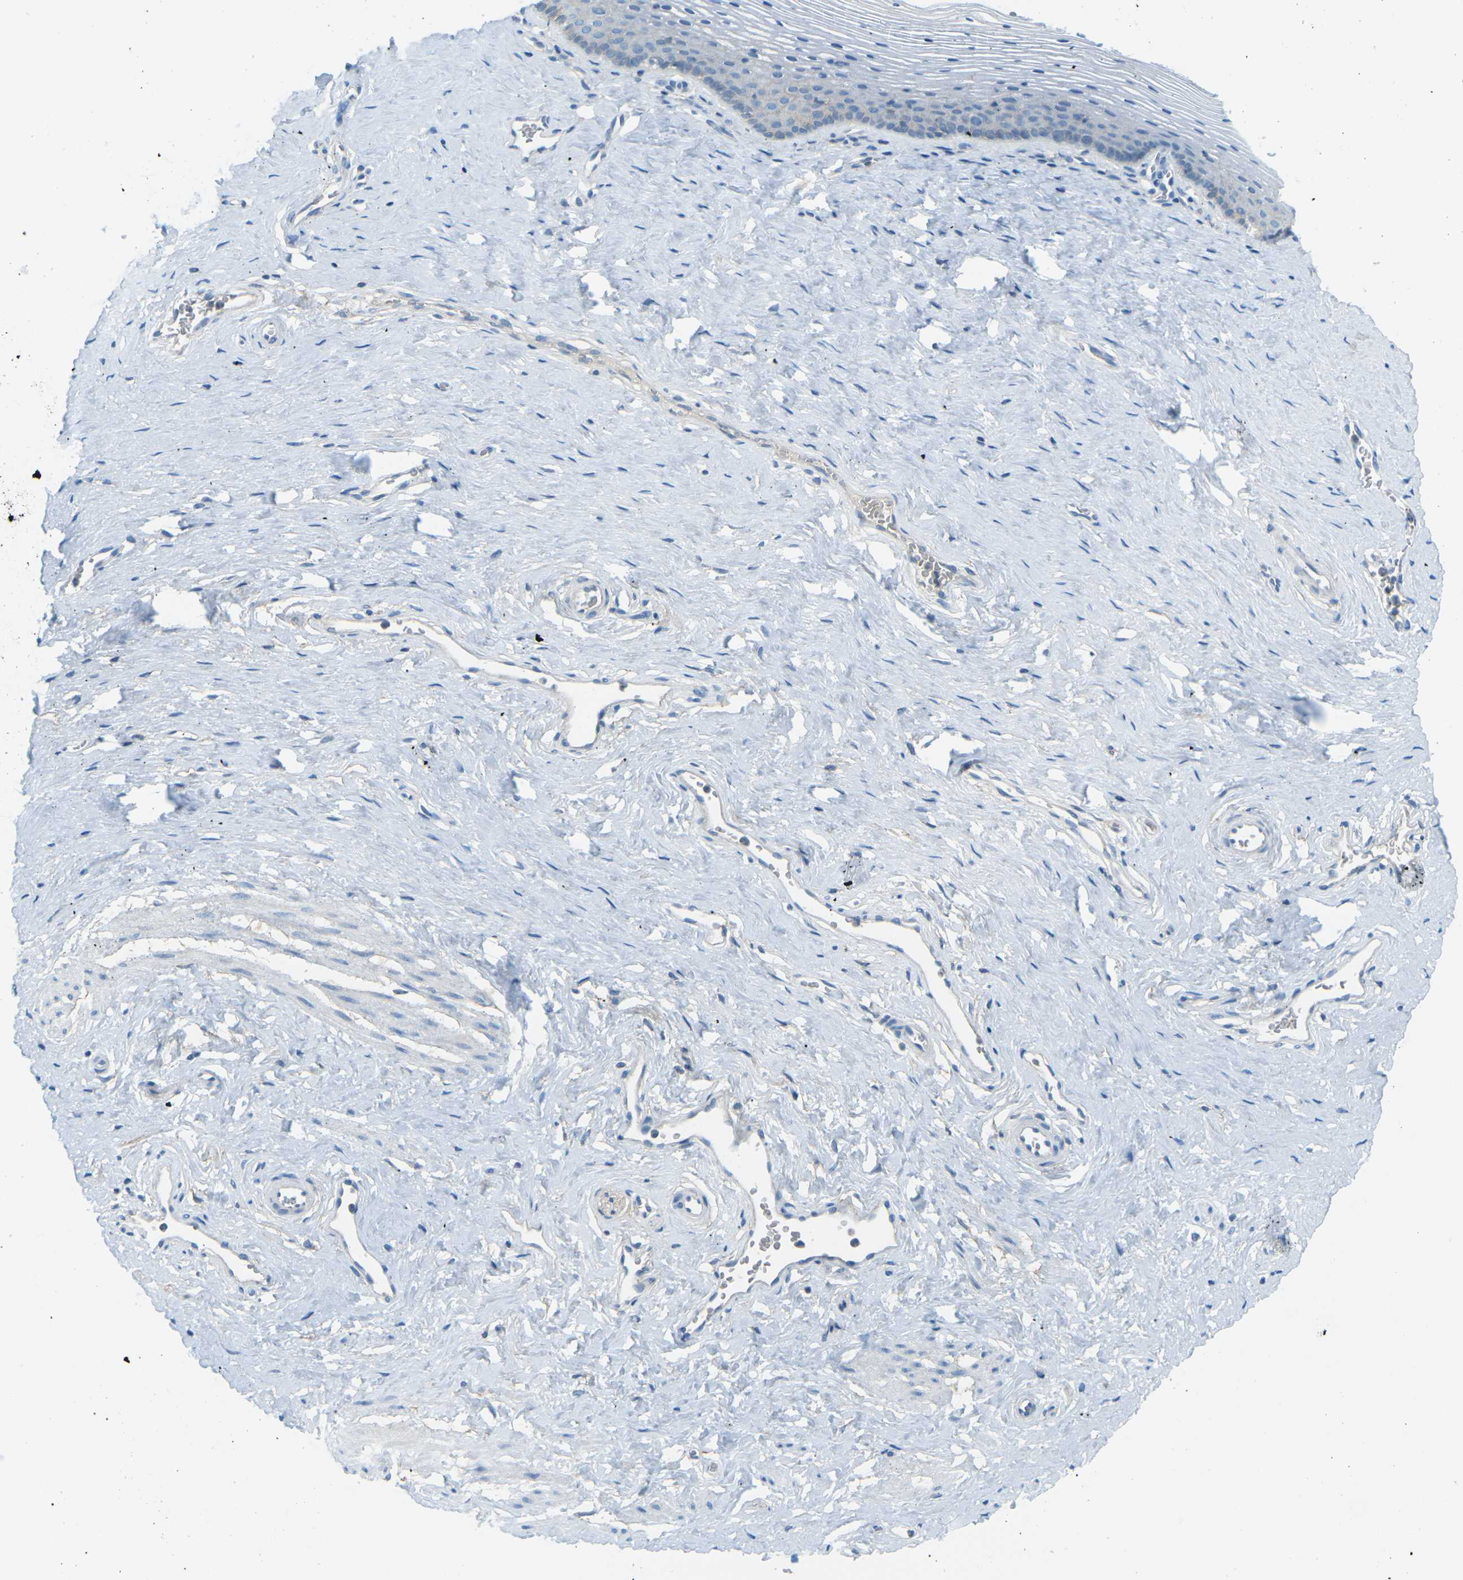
{"staining": {"intensity": "negative", "quantity": "none", "location": "none"}, "tissue": "vagina", "cell_type": "Squamous epithelial cells", "image_type": "normal", "snomed": [{"axis": "morphology", "description": "Normal tissue, NOS"}, {"axis": "topography", "description": "Vagina"}], "caption": "Vagina was stained to show a protein in brown. There is no significant positivity in squamous epithelial cells. Nuclei are stained in blue.", "gene": "CD47", "patient": {"sex": "female", "age": 32}}